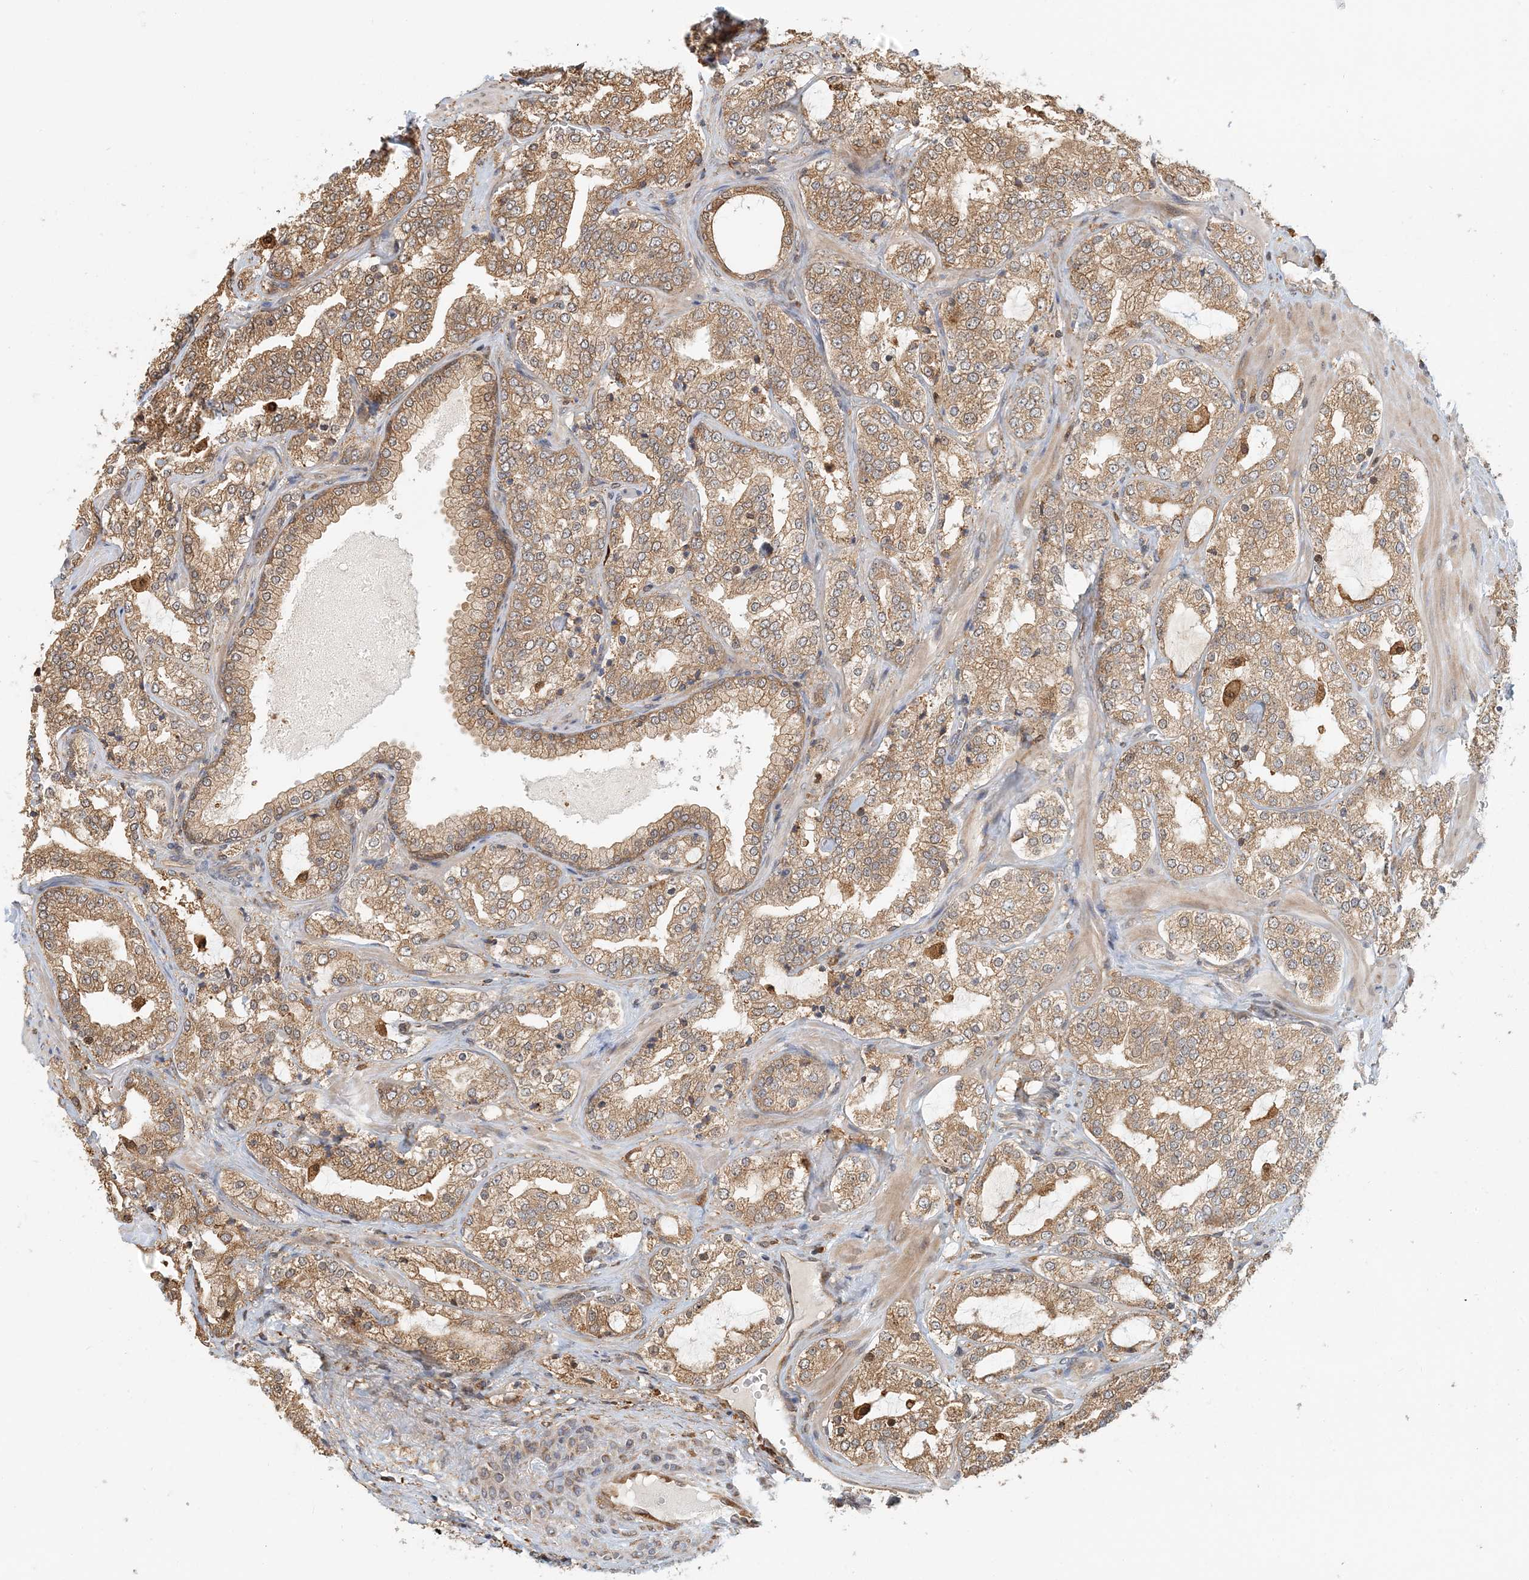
{"staining": {"intensity": "moderate", "quantity": ">75%", "location": "cytoplasmic/membranous"}, "tissue": "prostate cancer", "cell_type": "Tumor cells", "image_type": "cancer", "snomed": [{"axis": "morphology", "description": "Adenocarcinoma, High grade"}, {"axis": "topography", "description": "Prostate"}], "caption": "Protein analysis of prostate cancer (adenocarcinoma (high-grade)) tissue shows moderate cytoplasmic/membranous positivity in about >75% of tumor cells.", "gene": "HNMT", "patient": {"sex": "male", "age": 64}}